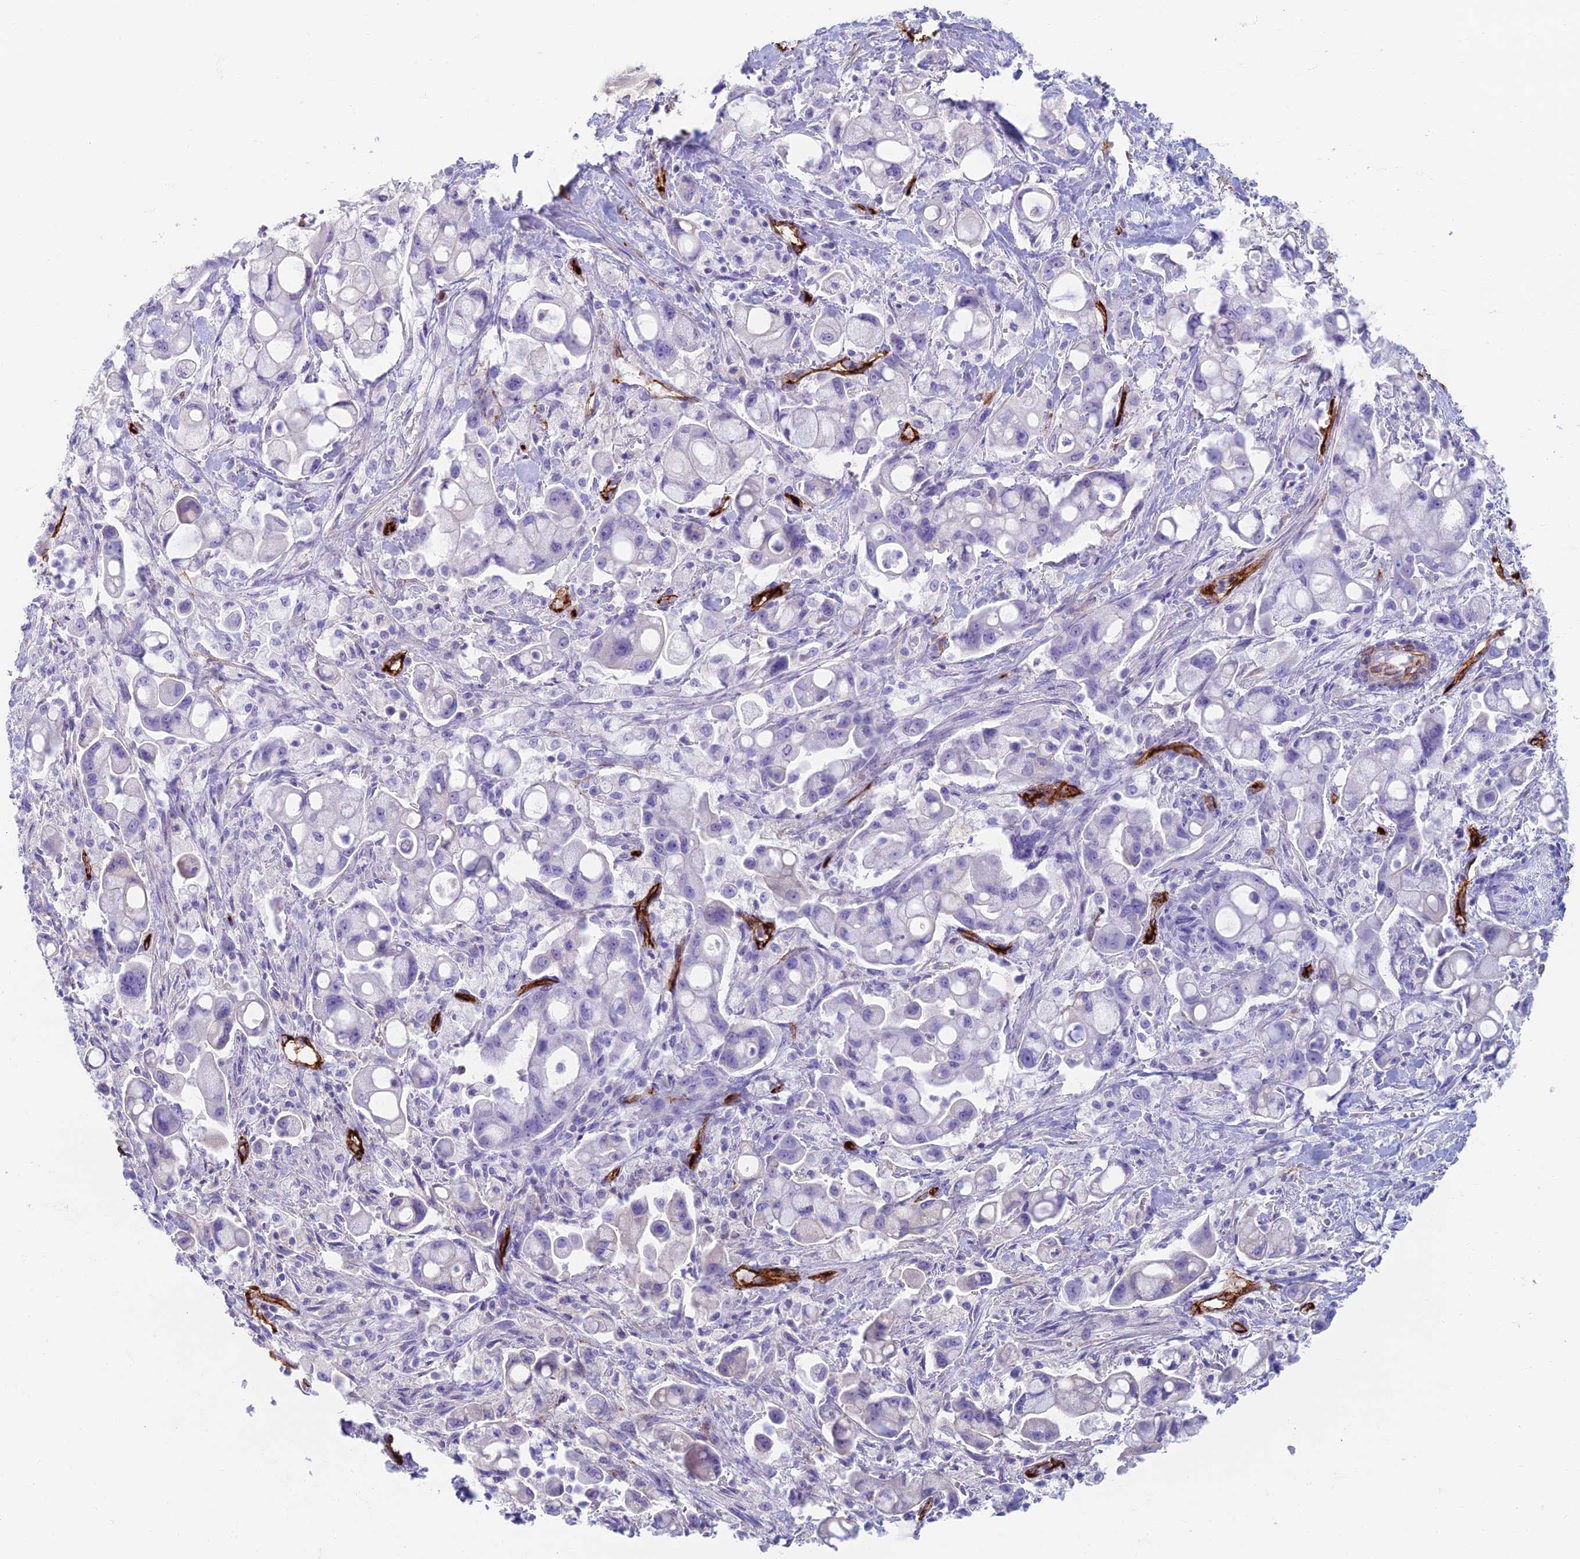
{"staining": {"intensity": "negative", "quantity": "none", "location": "none"}, "tissue": "pancreatic cancer", "cell_type": "Tumor cells", "image_type": "cancer", "snomed": [{"axis": "morphology", "description": "Adenocarcinoma, NOS"}, {"axis": "topography", "description": "Pancreas"}], "caption": "A high-resolution image shows IHC staining of pancreatic cancer (adenocarcinoma), which demonstrates no significant expression in tumor cells.", "gene": "ETFRF1", "patient": {"sex": "male", "age": 68}}